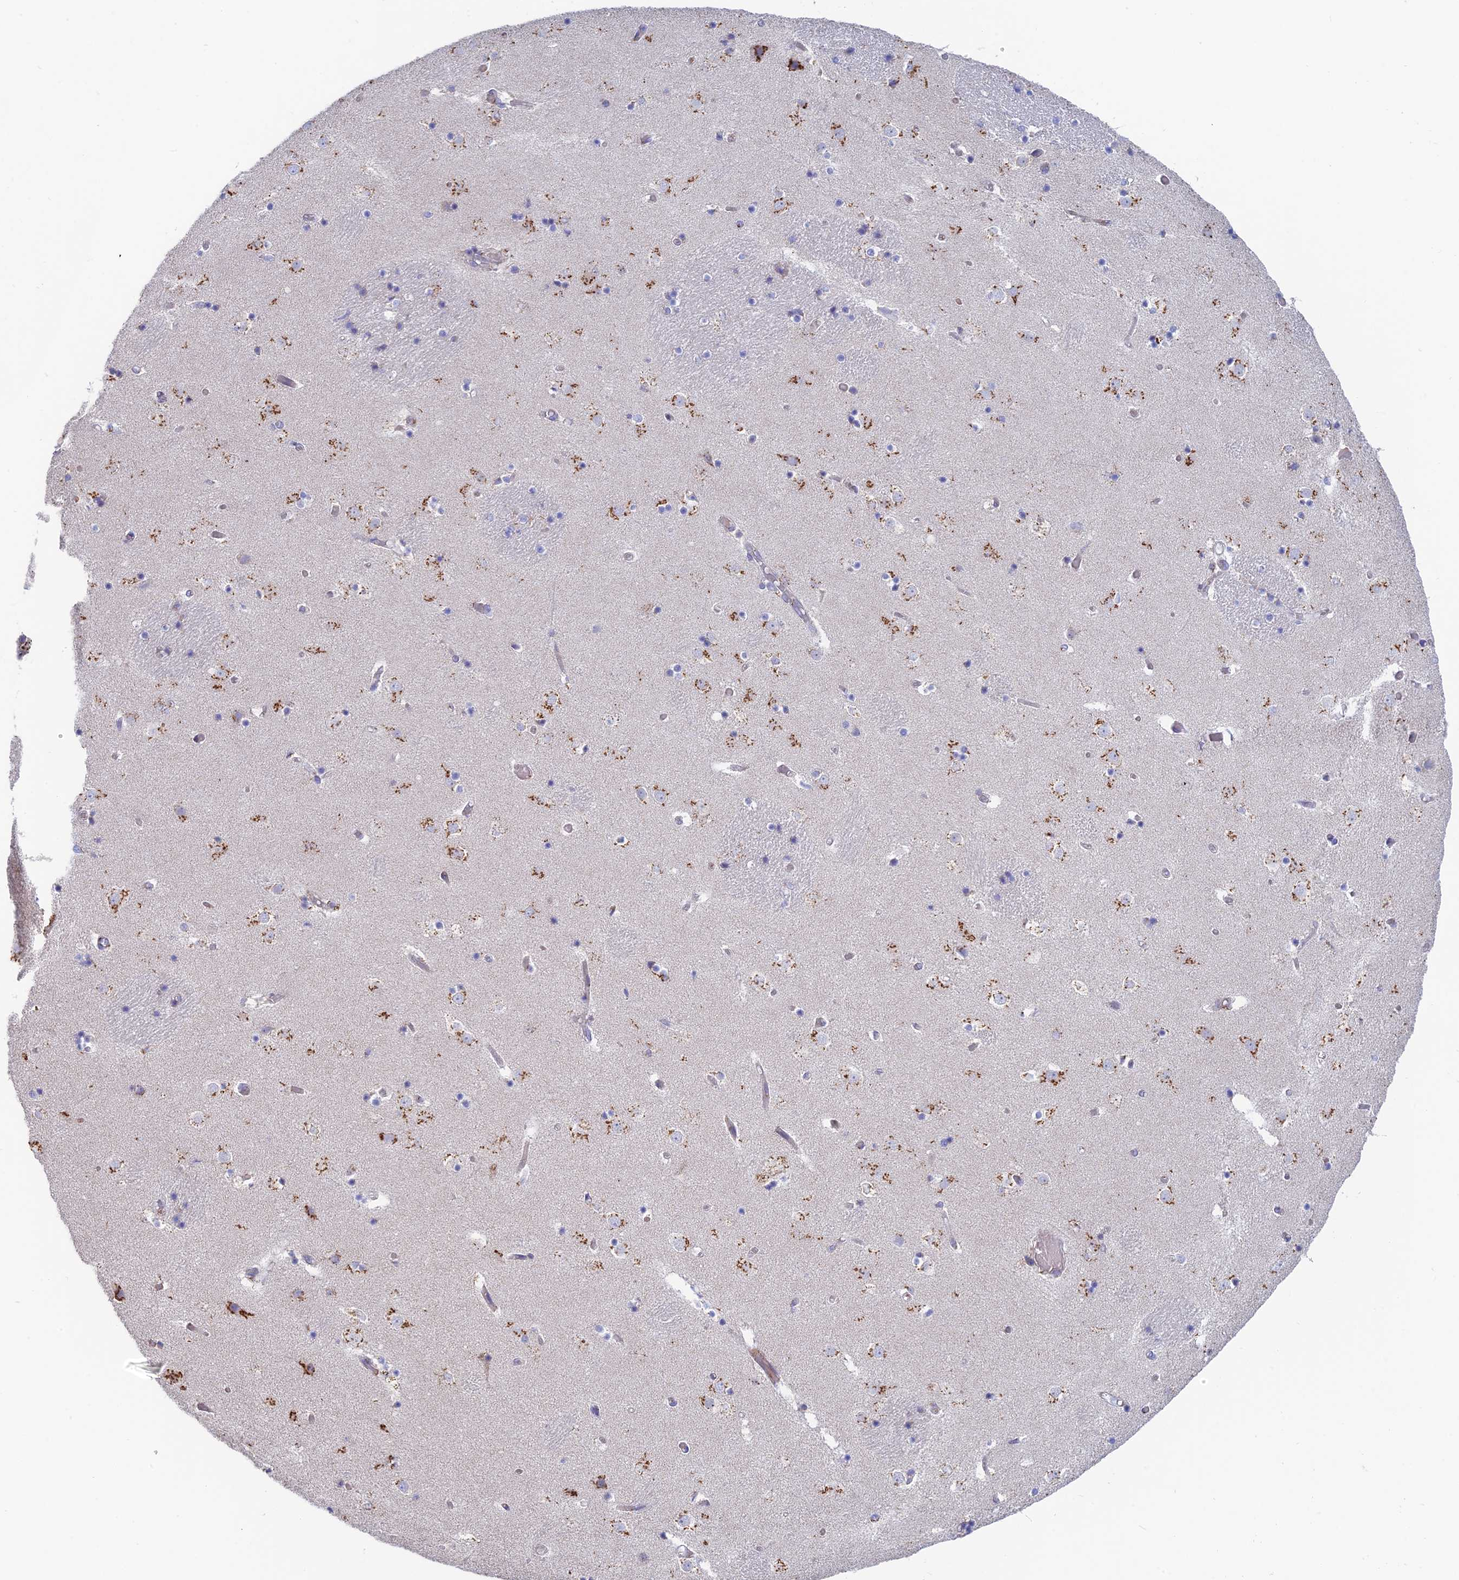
{"staining": {"intensity": "negative", "quantity": "none", "location": "none"}, "tissue": "caudate", "cell_type": "Glial cells", "image_type": "normal", "snomed": [{"axis": "morphology", "description": "Normal tissue, NOS"}, {"axis": "topography", "description": "Lateral ventricle wall"}], "caption": "This is an immunohistochemistry (IHC) micrograph of benign caudate. There is no positivity in glial cells.", "gene": "ENSG00000267561", "patient": {"sex": "female", "age": 52}}